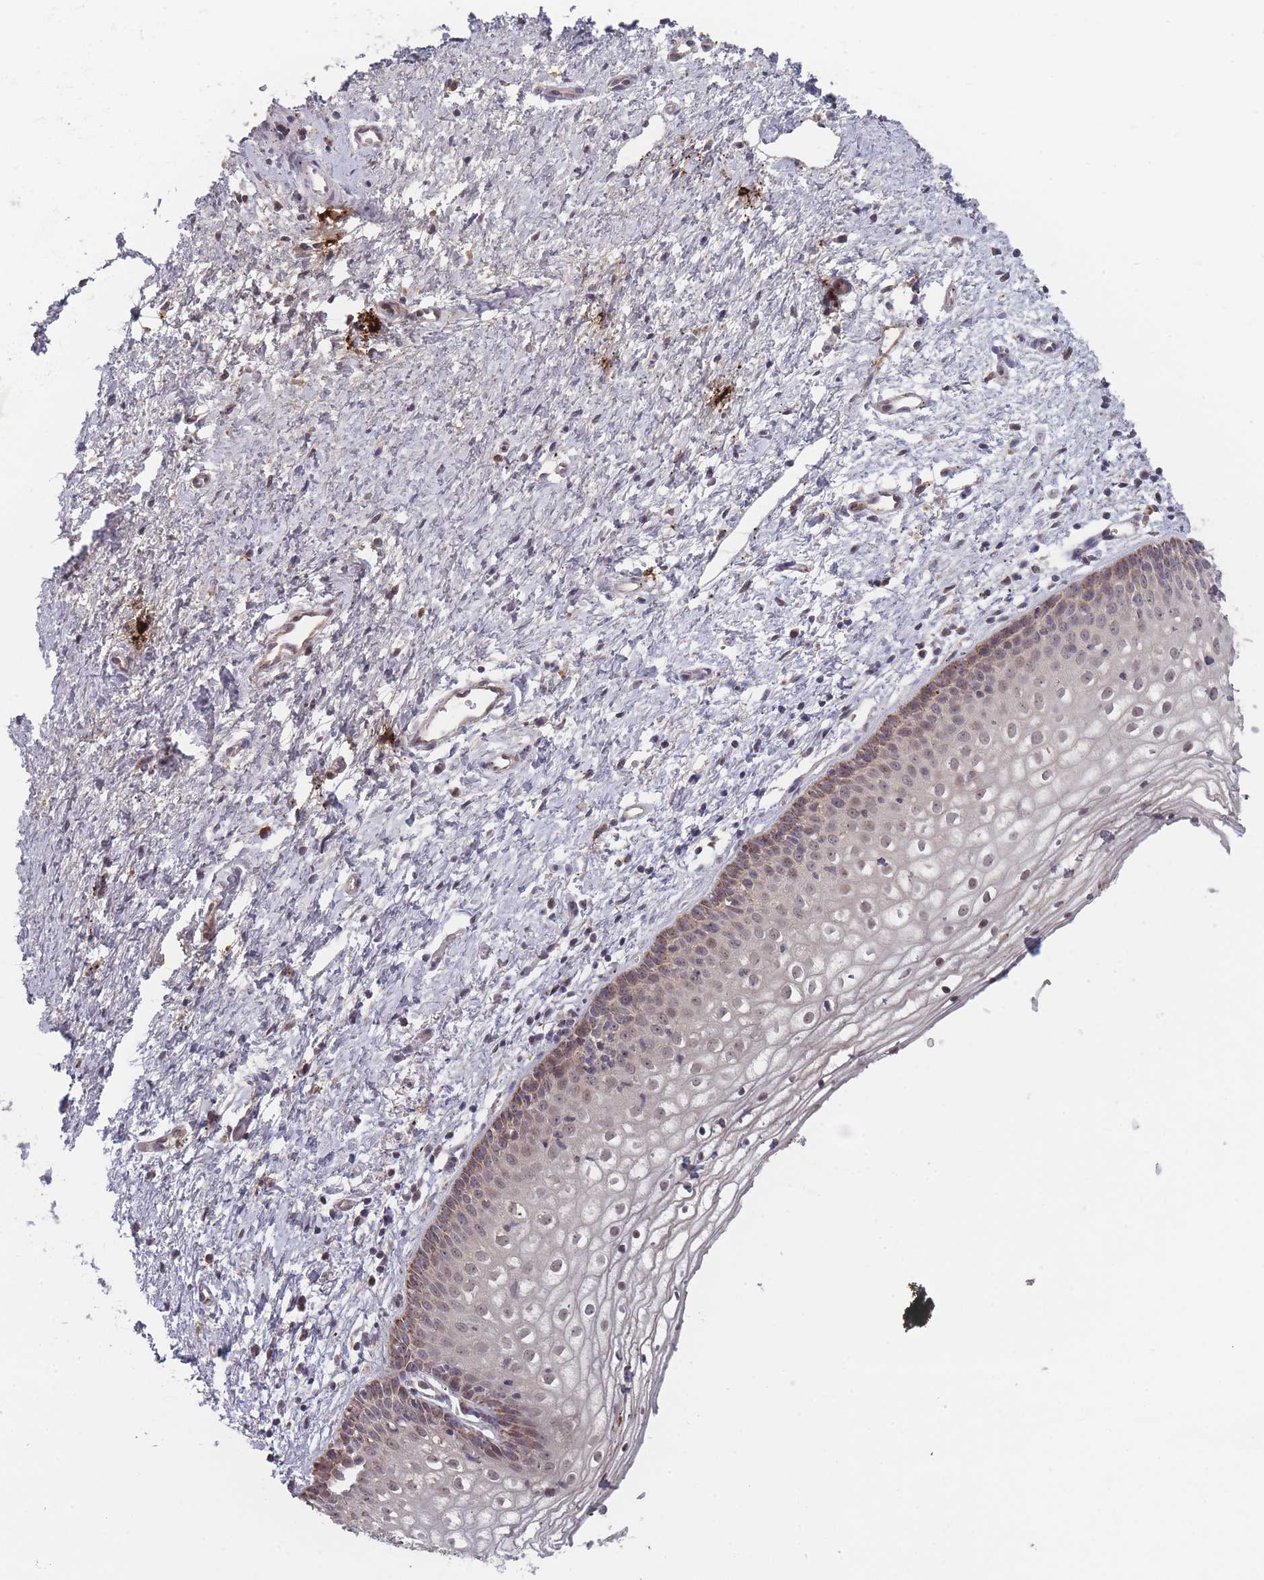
{"staining": {"intensity": "weak", "quantity": ">75%", "location": "cytoplasmic/membranous,nuclear"}, "tissue": "vagina", "cell_type": "Squamous epithelial cells", "image_type": "normal", "snomed": [{"axis": "morphology", "description": "Normal tissue, NOS"}, {"axis": "topography", "description": "Vagina"}], "caption": "Brown immunohistochemical staining in benign human vagina demonstrates weak cytoplasmic/membranous,nuclear expression in approximately >75% of squamous epithelial cells.", "gene": "TMEM232", "patient": {"sex": "female", "age": 60}}